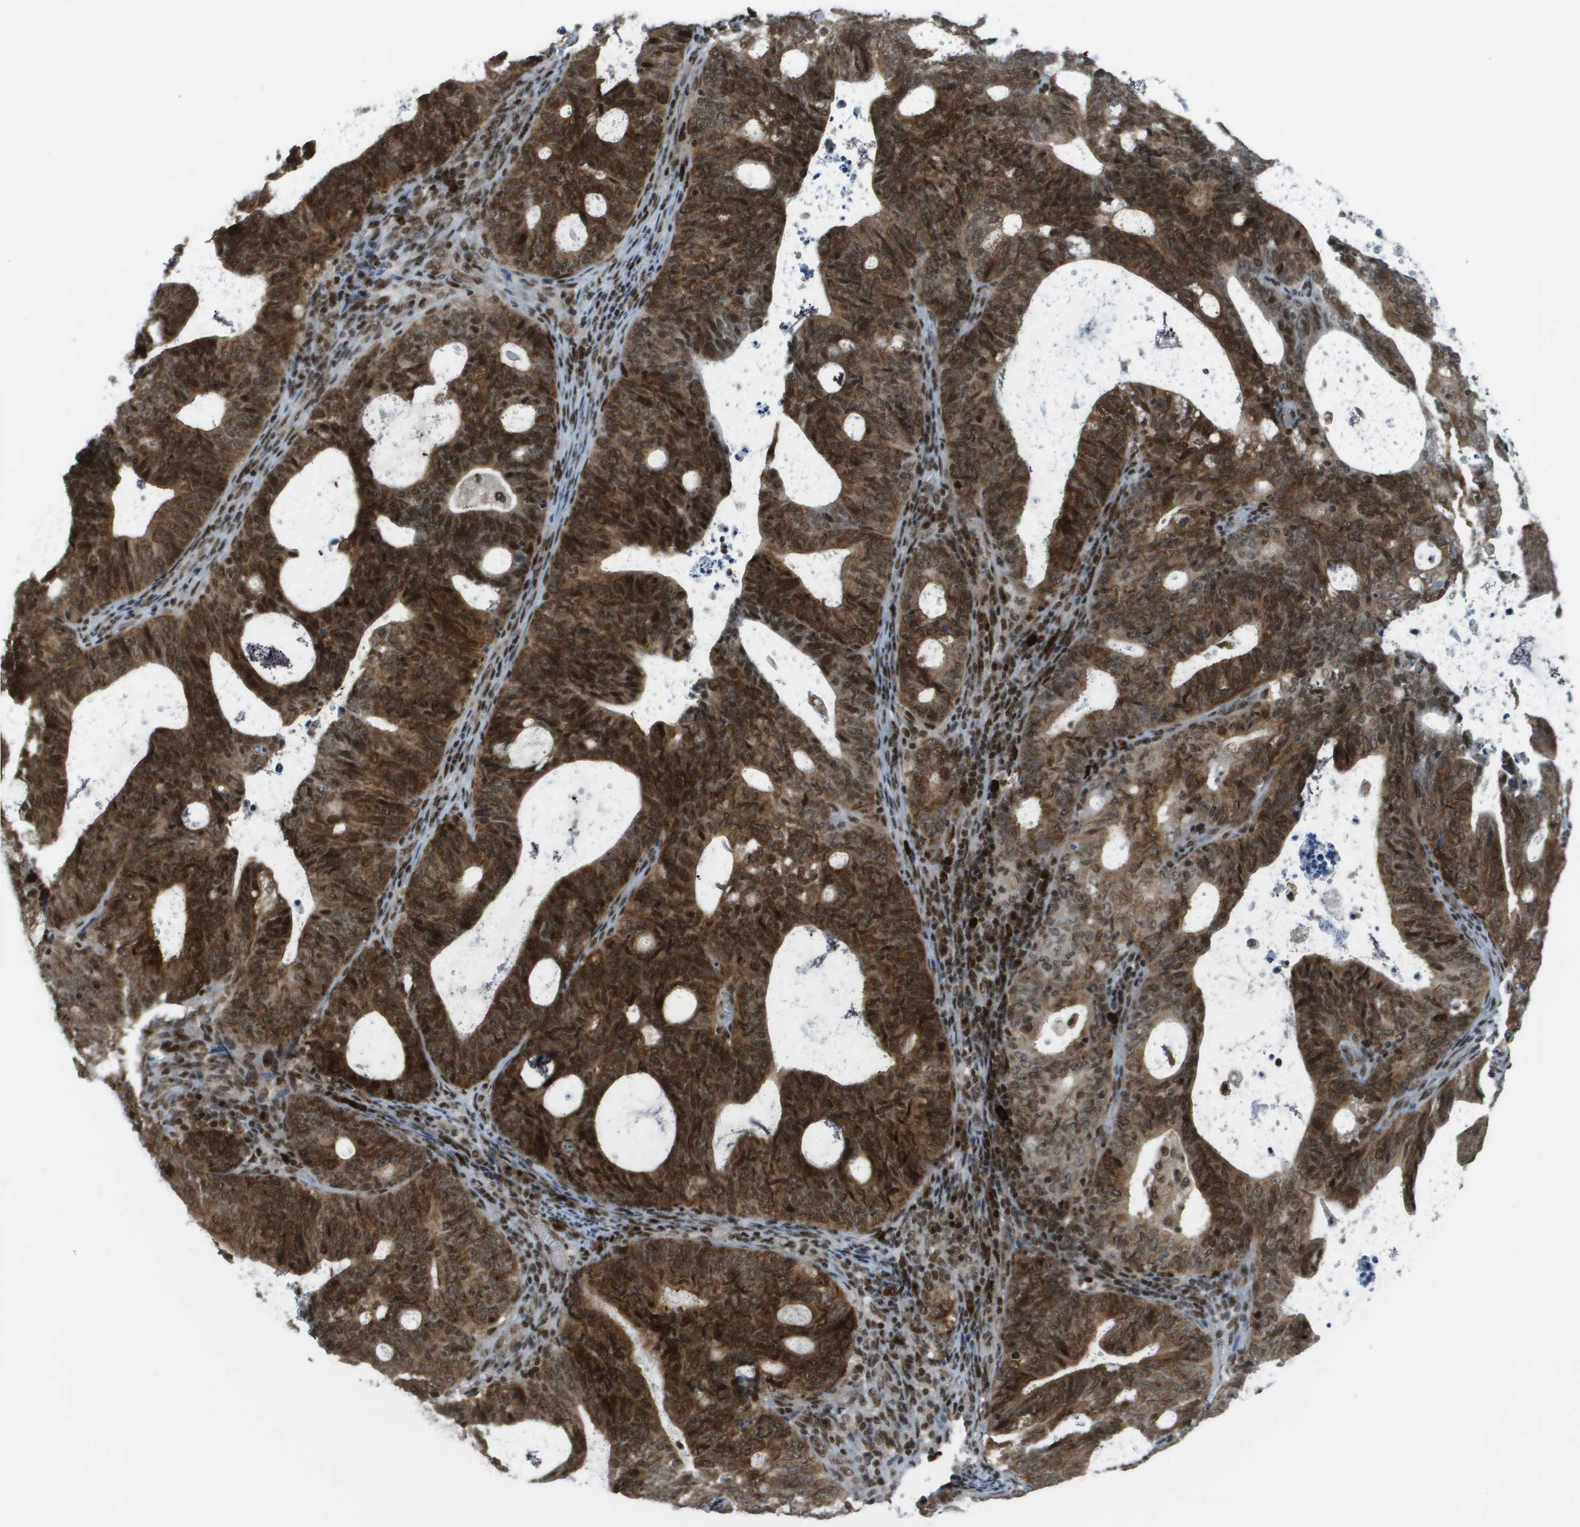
{"staining": {"intensity": "strong", "quantity": ">75%", "location": "cytoplasmic/membranous,nuclear"}, "tissue": "endometrial cancer", "cell_type": "Tumor cells", "image_type": "cancer", "snomed": [{"axis": "morphology", "description": "Adenocarcinoma, NOS"}, {"axis": "topography", "description": "Uterus"}], "caption": "Endometrial cancer (adenocarcinoma) stained for a protein shows strong cytoplasmic/membranous and nuclear positivity in tumor cells.", "gene": "IRF7", "patient": {"sex": "female", "age": 83}}